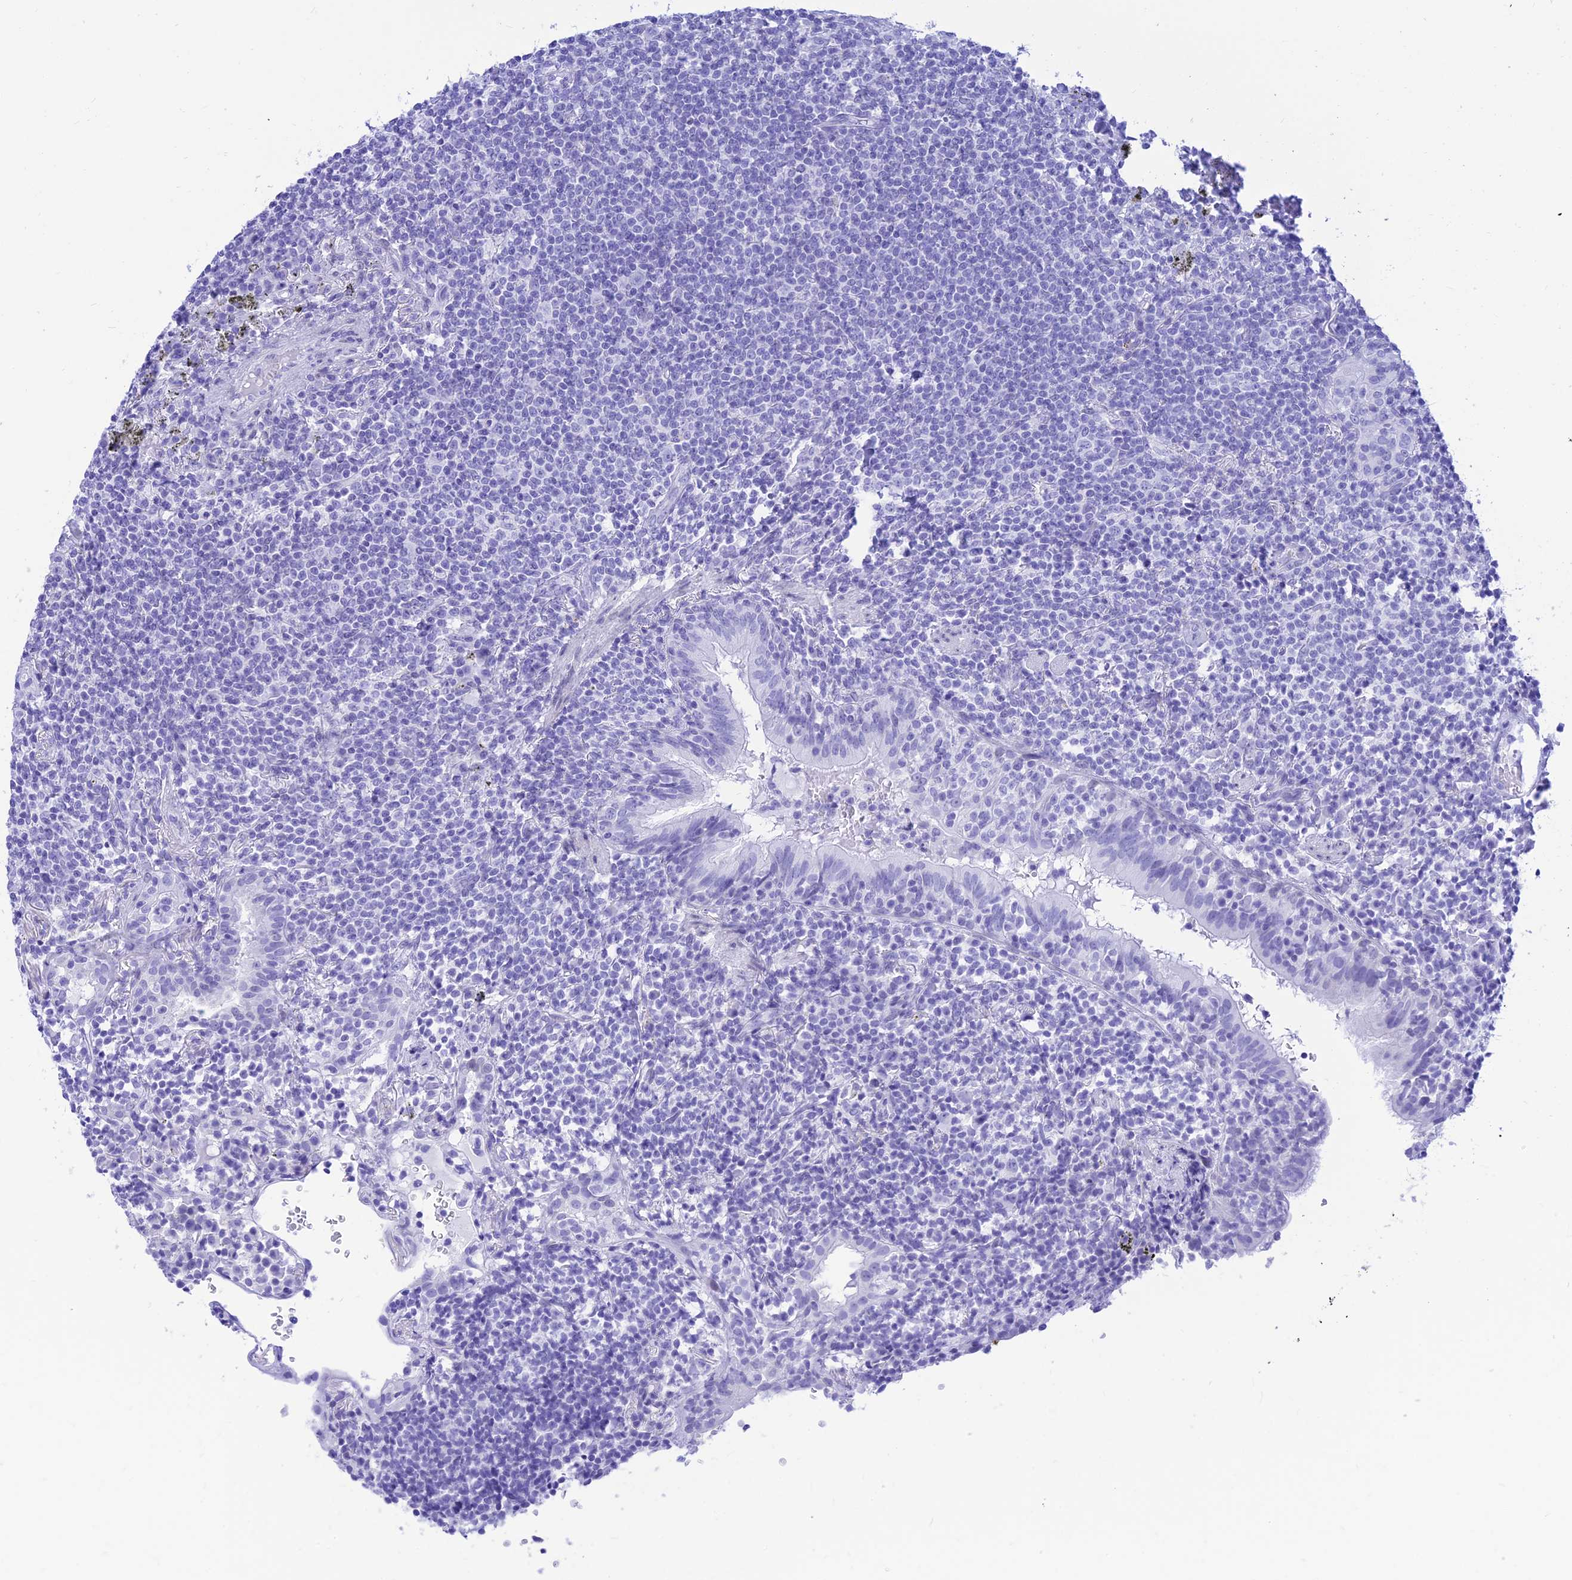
{"staining": {"intensity": "negative", "quantity": "none", "location": "none"}, "tissue": "lymphoma", "cell_type": "Tumor cells", "image_type": "cancer", "snomed": [{"axis": "morphology", "description": "Malignant lymphoma, non-Hodgkin's type, Low grade"}, {"axis": "topography", "description": "Lung"}], "caption": "Immunohistochemistry (IHC) of lymphoma exhibits no expression in tumor cells.", "gene": "PRNP", "patient": {"sex": "female", "age": 71}}